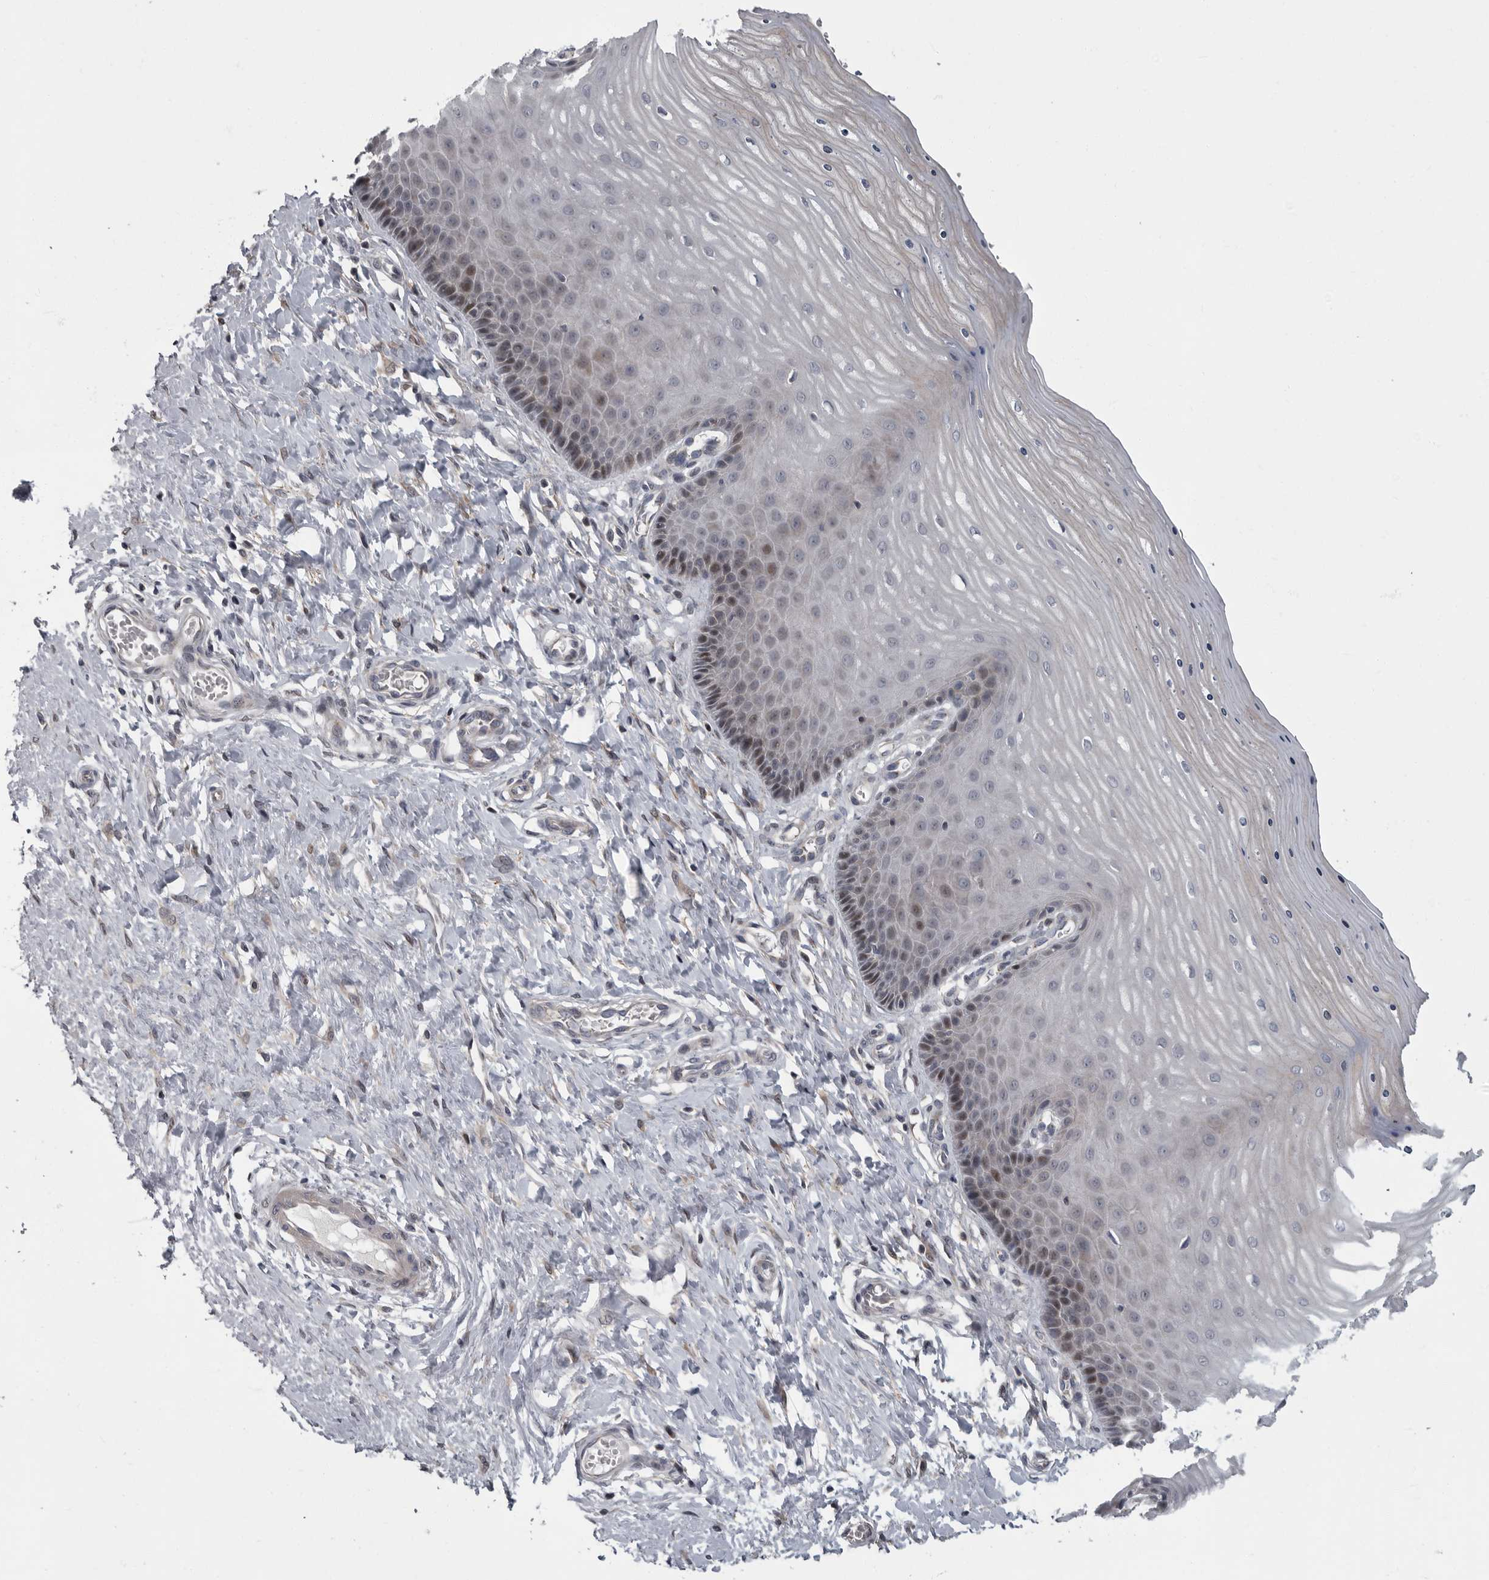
{"staining": {"intensity": "negative", "quantity": "none", "location": "none"}, "tissue": "cervix", "cell_type": "Glandular cells", "image_type": "normal", "snomed": [{"axis": "morphology", "description": "Normal tissue, NOS"}, {"axis": "topography", "description": "Cervix"}], "caption": "There is no significant positivity in glandular cells of cervix. (DAB IHC, high magnification).", "gene": "PDE7A", "patient": {"sex": "female", "age": 55}}